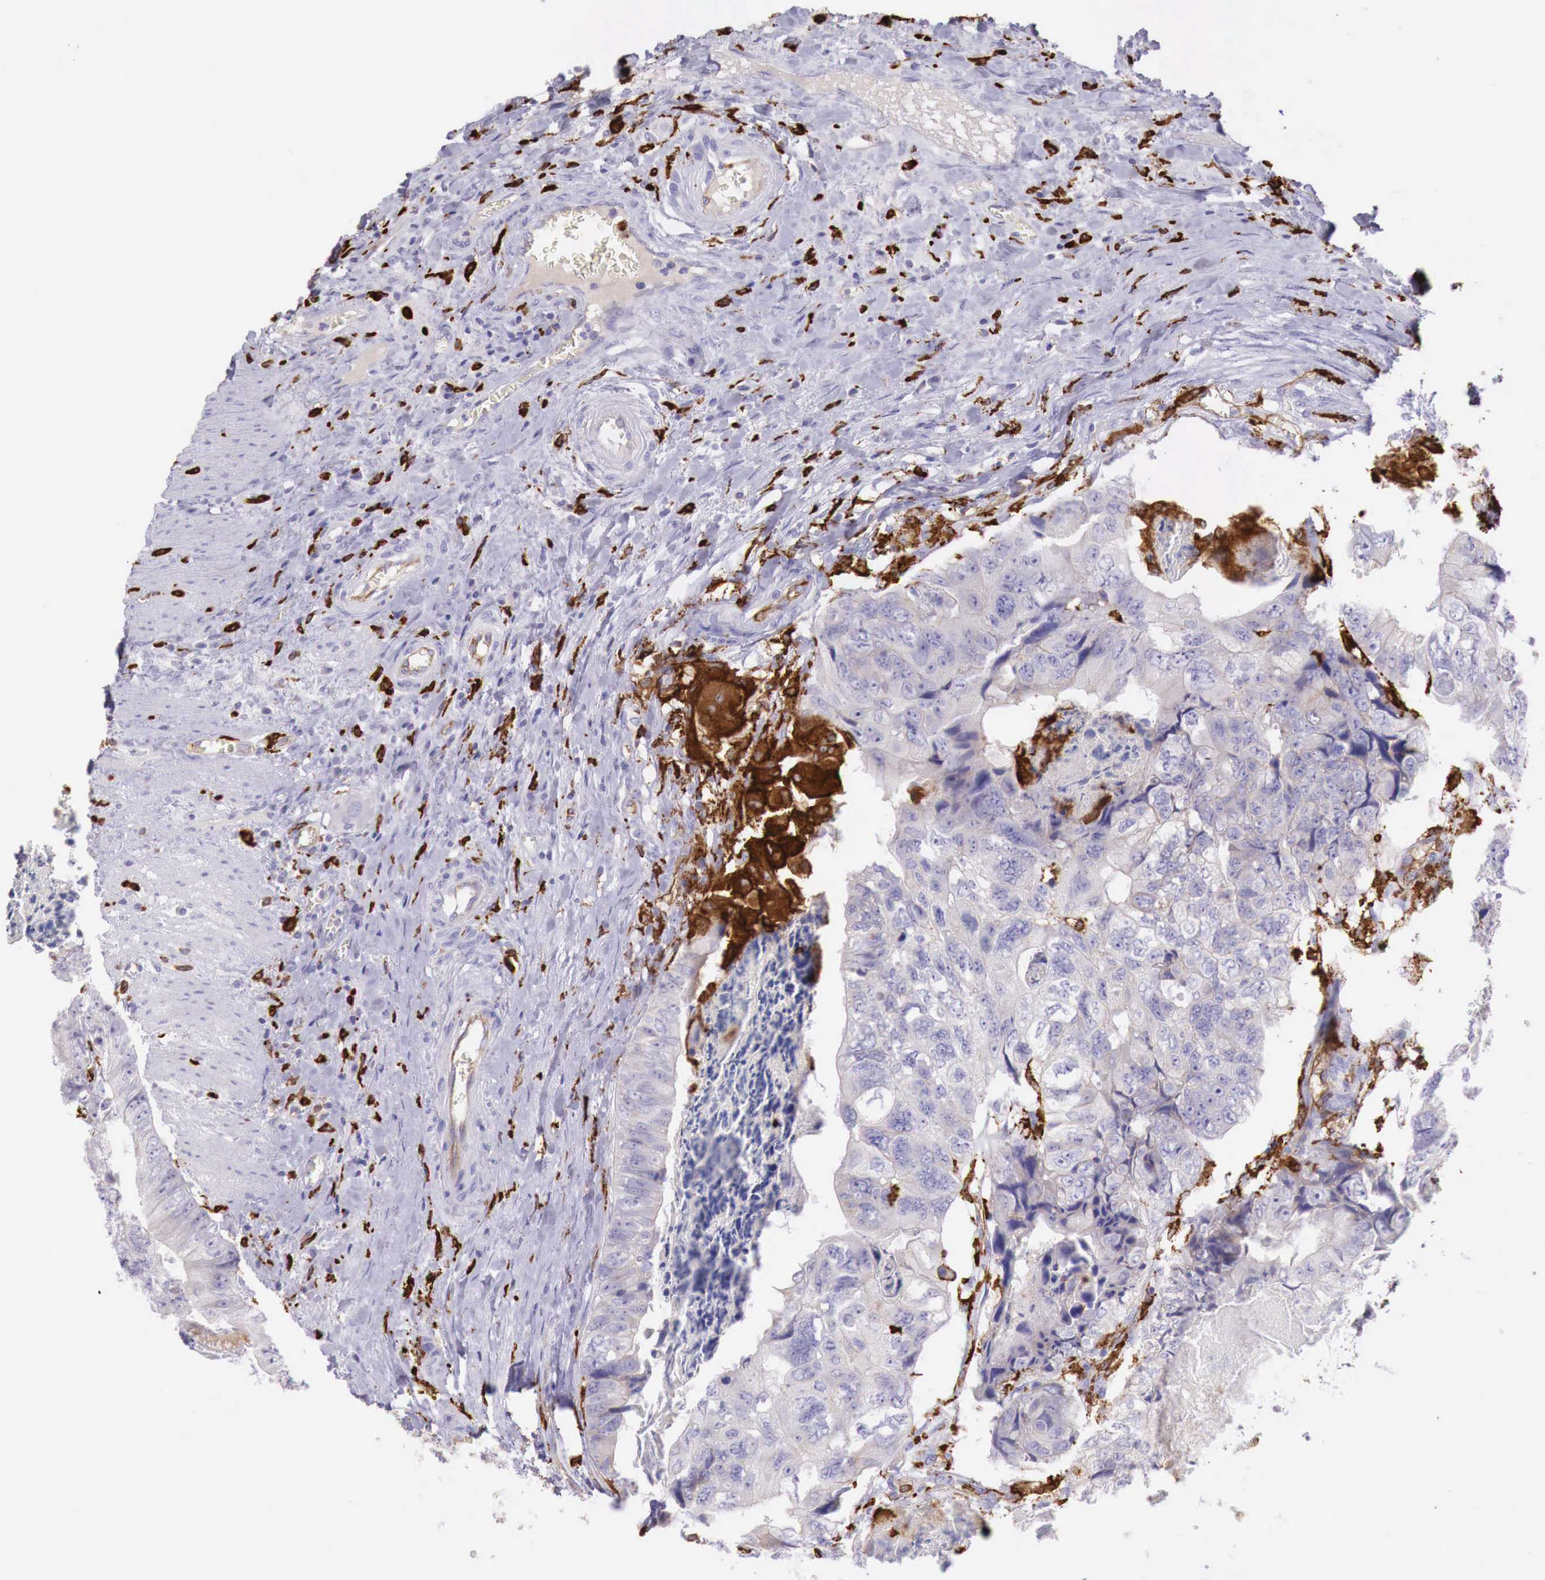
{"staining": {"intensity": "negative", "quantity": "none", "location": "none"}, "tissue": "colorectal cancer", "cell_type": "Tumor cells", "image_type": "cancer", "snomed": [{"axis": "morphology", "description": "Adenocarcinoma, NOS"}, {"axis": "topography", "description": "Rectum"}], "caption": "A micrograph of colorectal cancer stained for a protein demonstrates no brown staining in tumor cells.", "gene": "MSR1", "patient": {"sex": "female", "age": 82}}